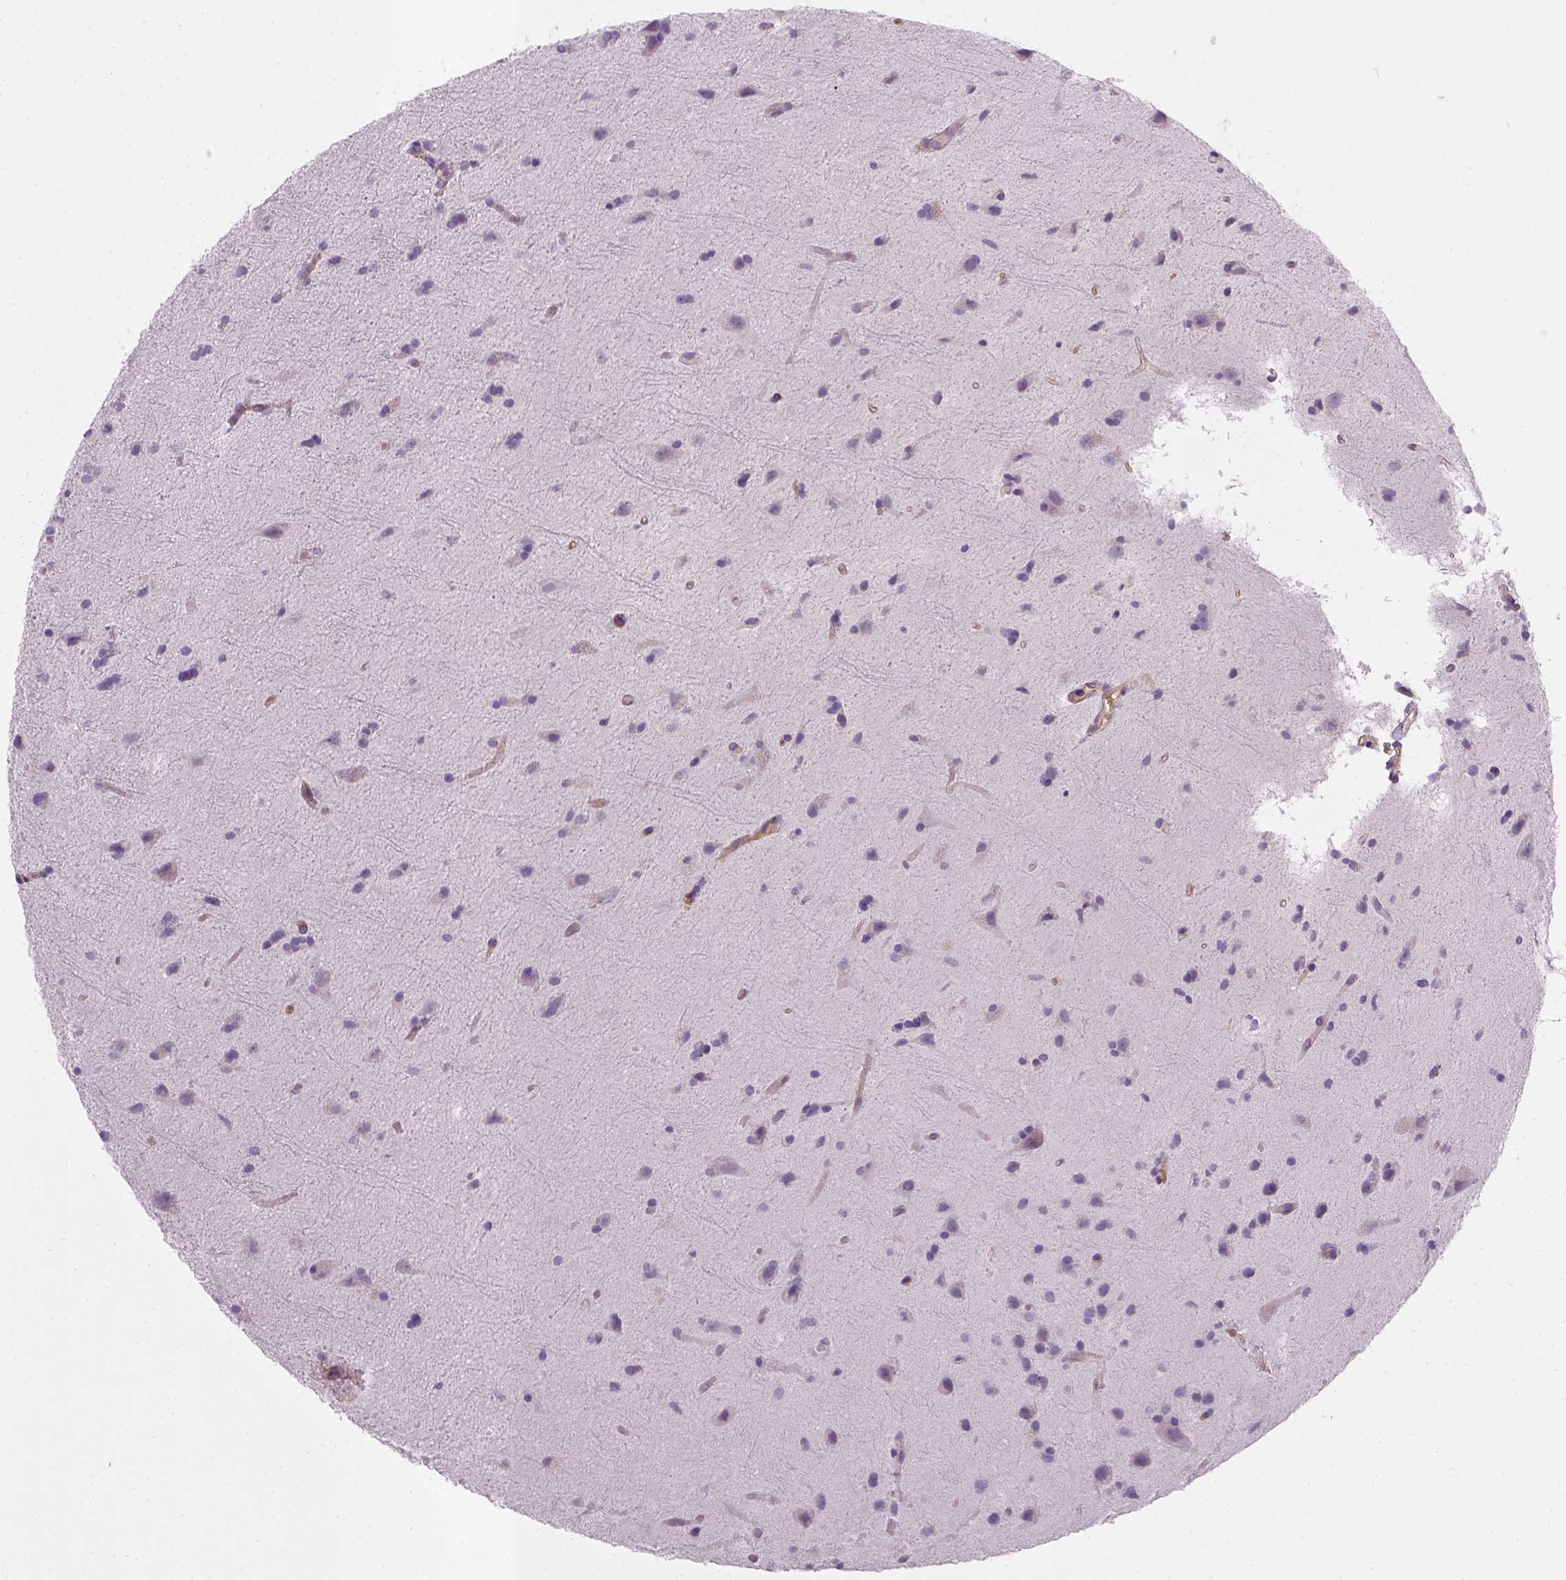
{"staining": {"intensity": "negative", "quantity": "none", "location": "none"}, "tissue": "glioma", "cell_type": "Tumor cells", "image_type": "cancer", "snomed": [{"axis": "morphology", "description": "Glioma, malignant, Low grade"}, {"axis": "topography", "description": "Brain"}], "caption": "Immunohistochemistry of malignant glioma (low-grade) exhibits no positivity in tumor cells. (DAB (3,3'-diaminobenzidine) immunohistochemistry visualized using brightfield microscopy, high magnification).", "gene": "ENG", "patient": {"sex": "male", "age": 58}}